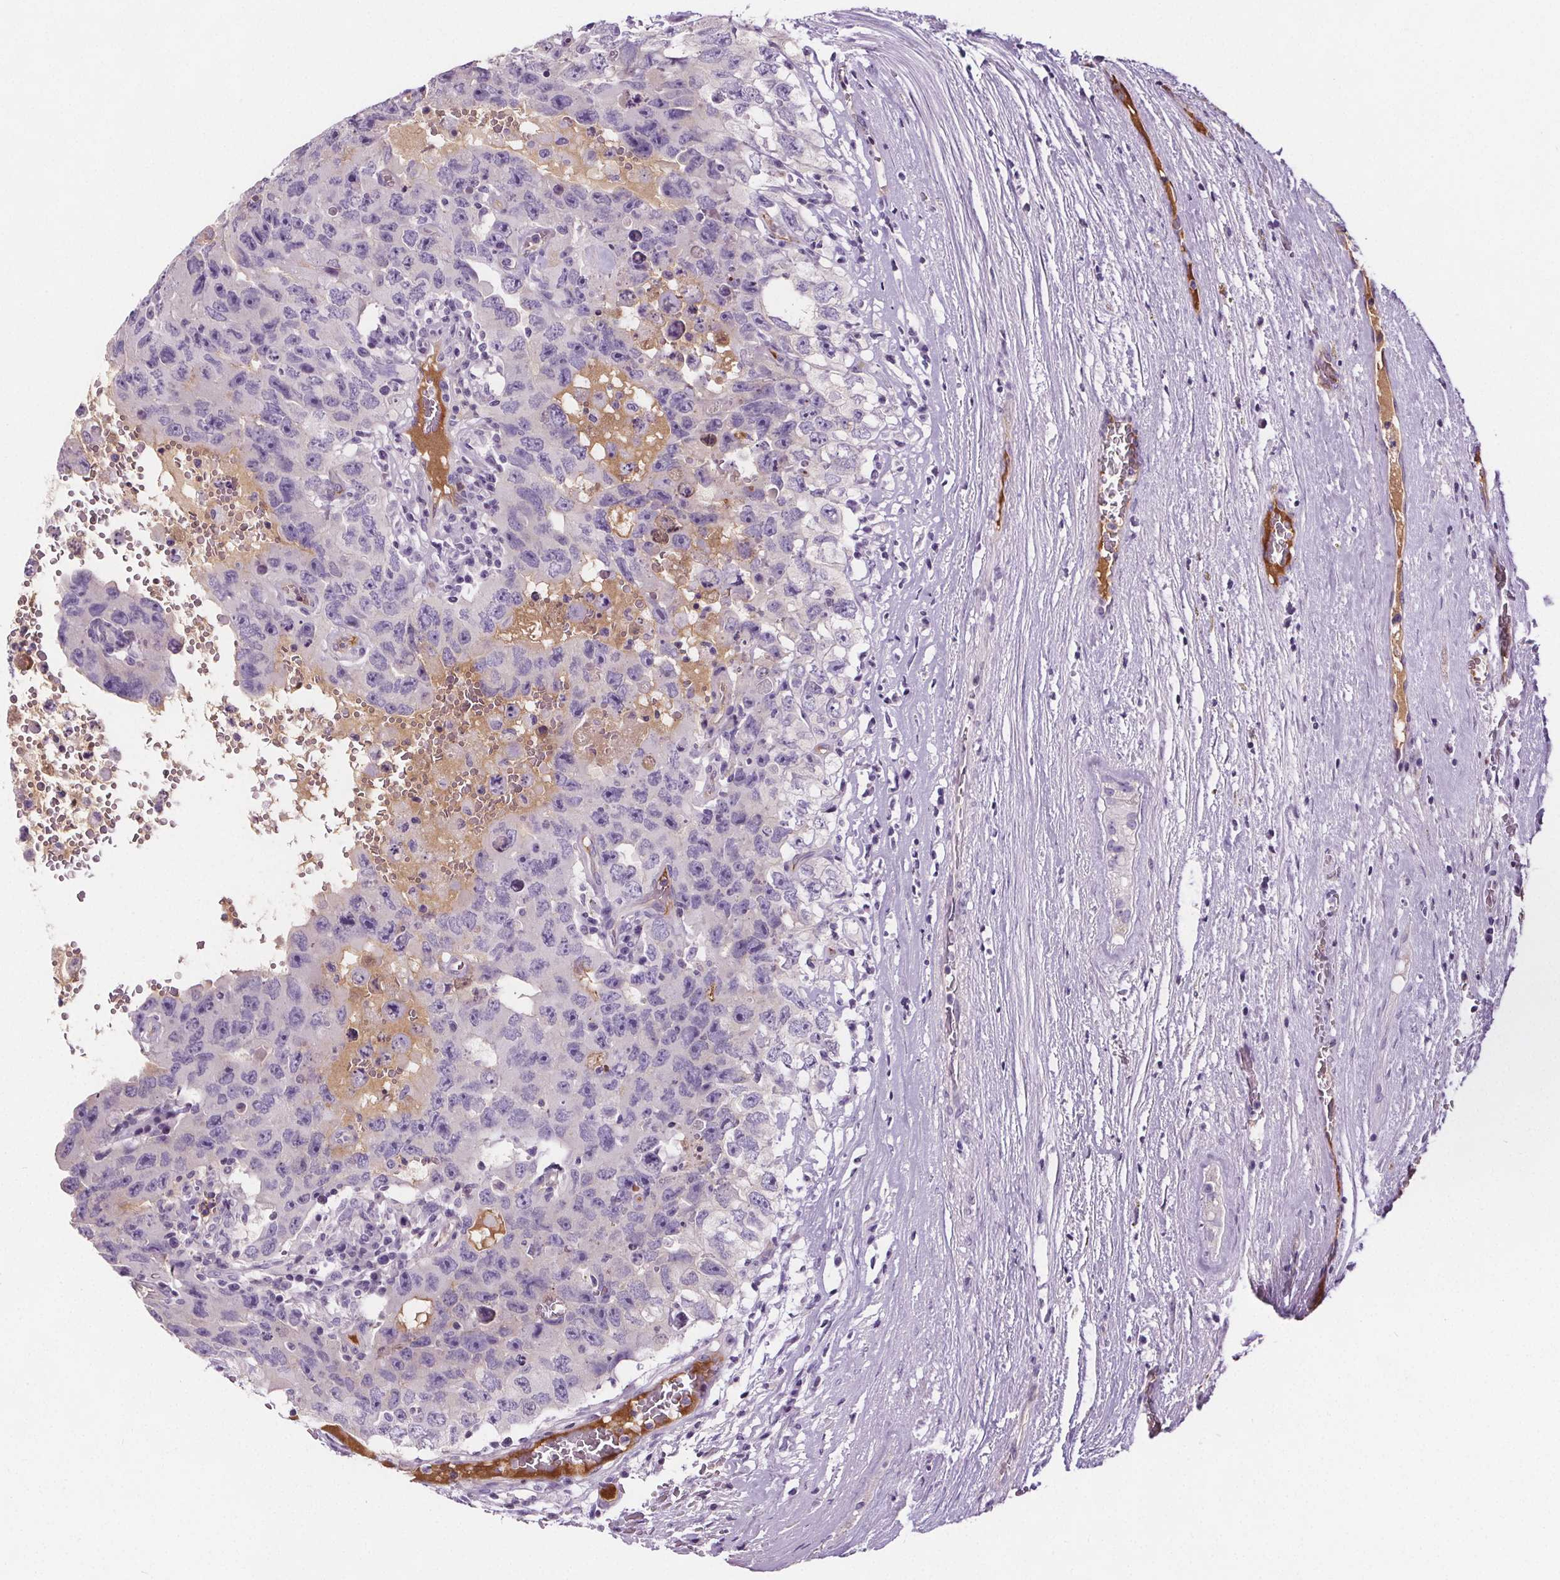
{"staining": {"intensity": "negative", "quantity": "none", "location": "none"}, "tissue": "testis cancer", "cell_type": "Tumor cells", "image_type": "cancer", "snomed": [{"axis": "morphology", "description": "Carcinoma, Embryonal, NOS"}, {"axis": "topography", "description": "Testis"}], "caption": "DAB (3,3'-diaminobenzidine) immunohistochemical staining of testis embryonal carcinoma reveals no significant positivity in tumor cells.", "gene": "CD5L", "patient": {"sex": "male", "age": 26}}